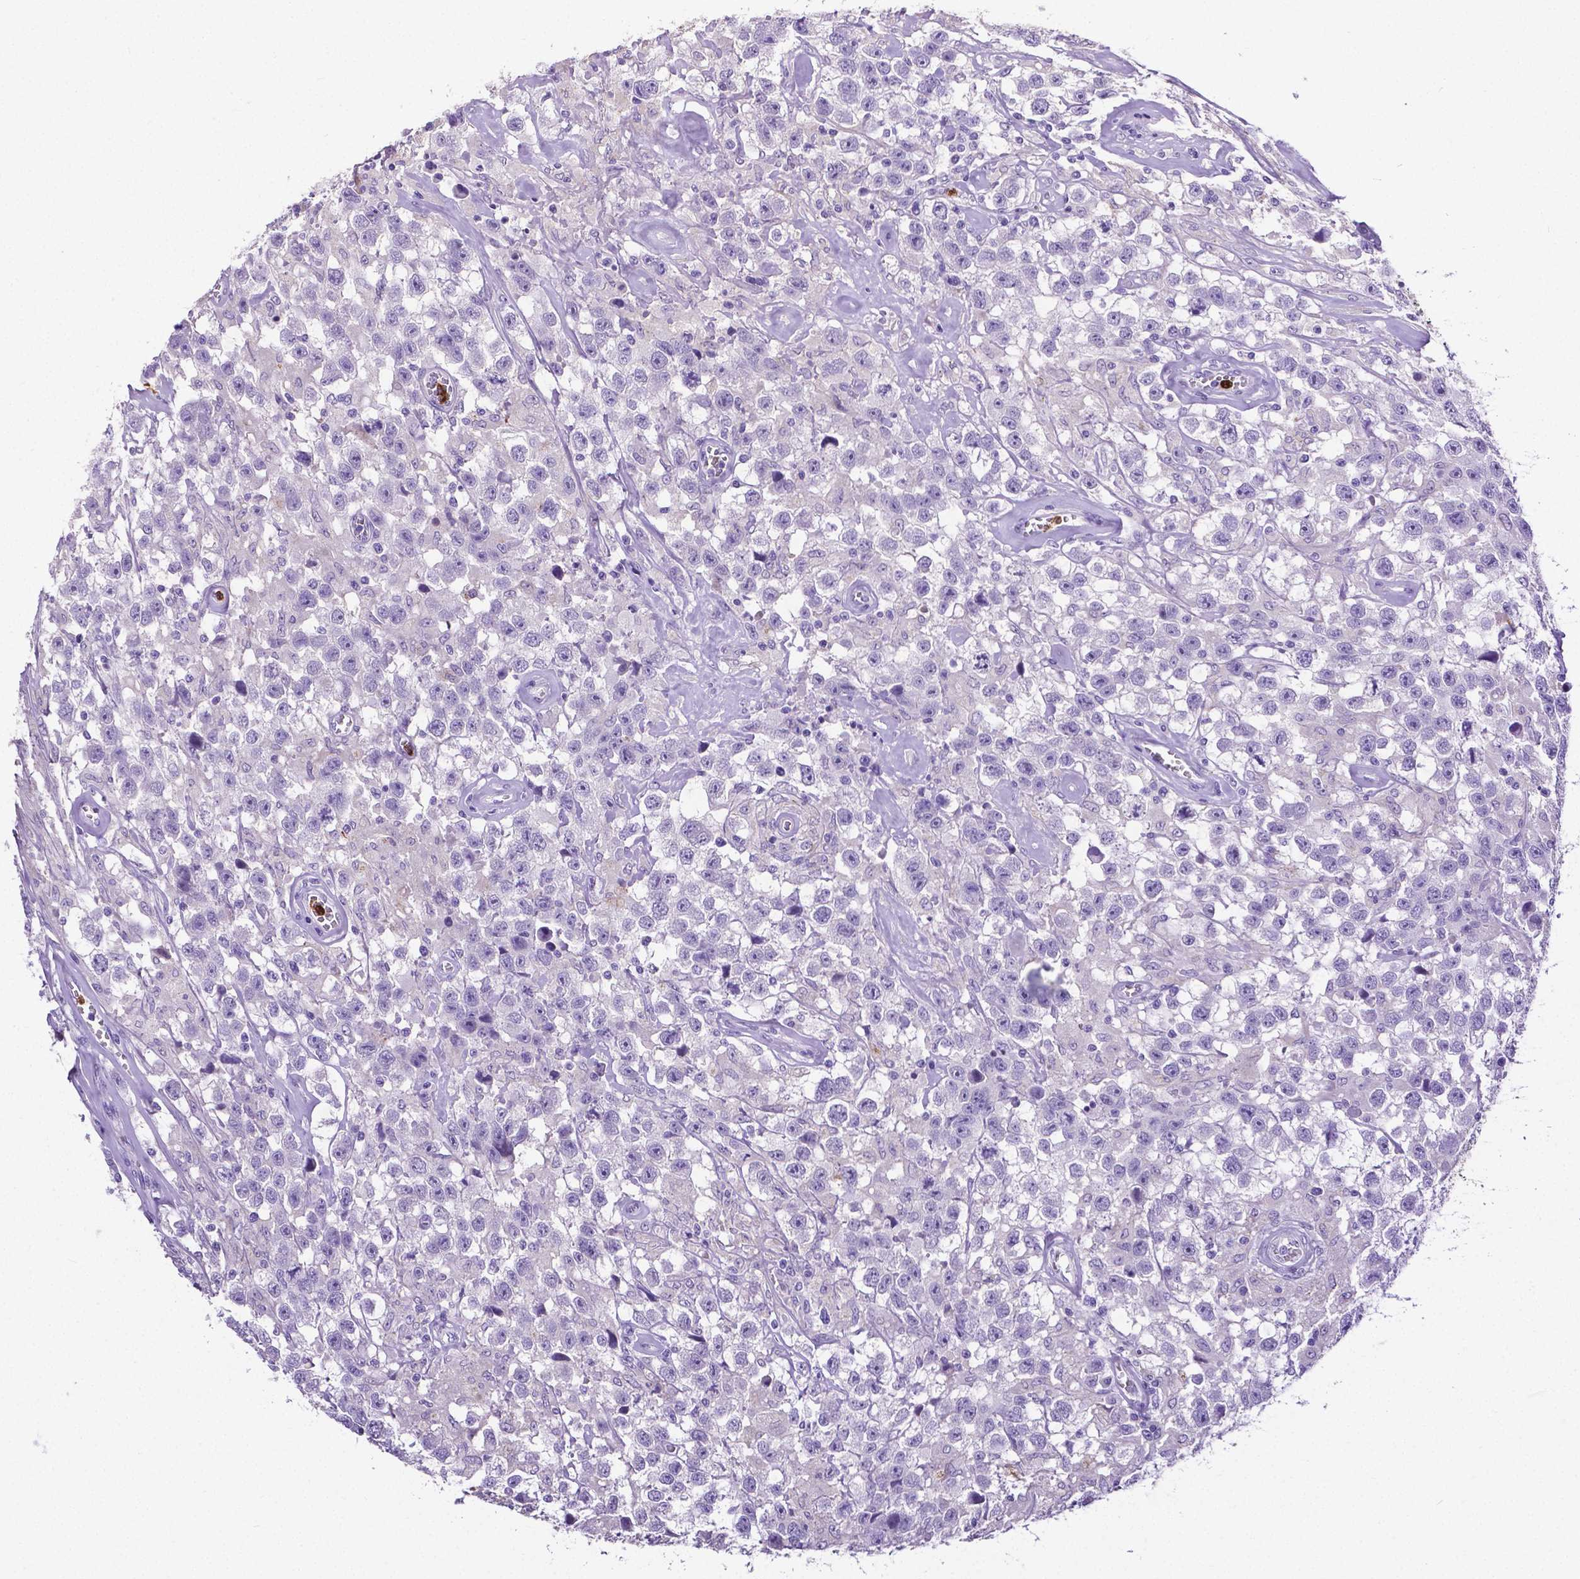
{"staining": {"intensity": "negative", "quantity": "none", "location": "none"}, "tissue": "testis cancer", "cell_type": "Tumor cells", "image_type": "cancer", "snomed": [{"axis": "morphology", "description": "Seminoma, NOS"}, {"axis": "topography", "description": "Testis"}], "caption": "Tumor cells are negative for brown protein staining in seminoma (testis). (Immunohistochemistry, brightfield microscopy, high magnification).", "gene": "MMP9", "patient": {"sex": "male", "age": 43}}